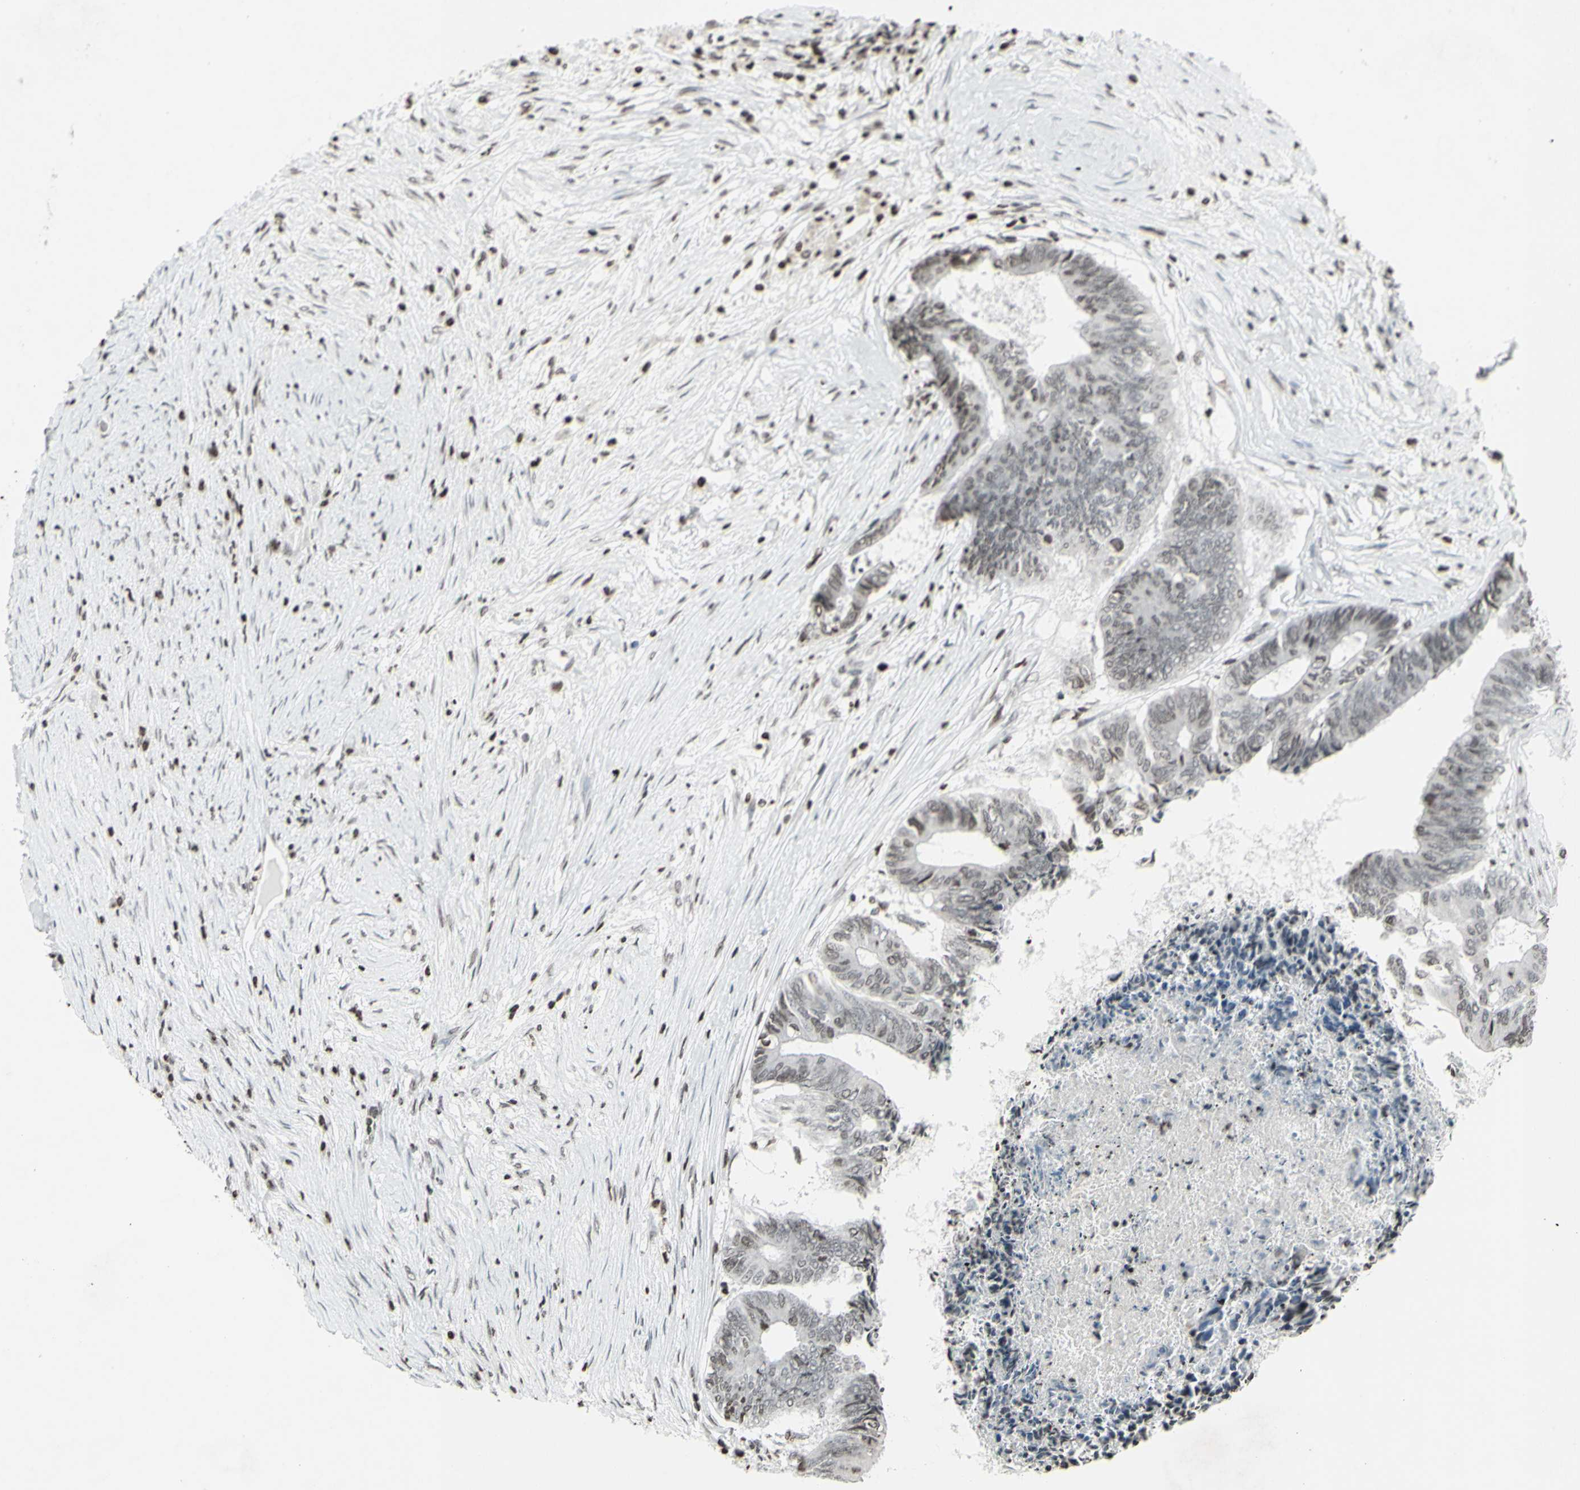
{"staining": {"intensity": "weak", "quantity": "<25%", "location": "nuclear"}, "tissue": "colorectal cancer", "cell_type": "Tumor cells", "image_type": "cancer", "snomed": [{"axis": "morphology", "description": "Adenocarcinoma, NOS"}, {"axis": "topography", "description": "Rectum"}], "caption": "A photomicrograph of human colorectal cancer is negative for staining in tumor cells. (Stains: DAB immunohistochemistry with hematoxylin counter stain, Microscopy: brightfield microscopy at high magnification).", "gene": "CD79B", "patient": {"sex": "male", "age": 63}}